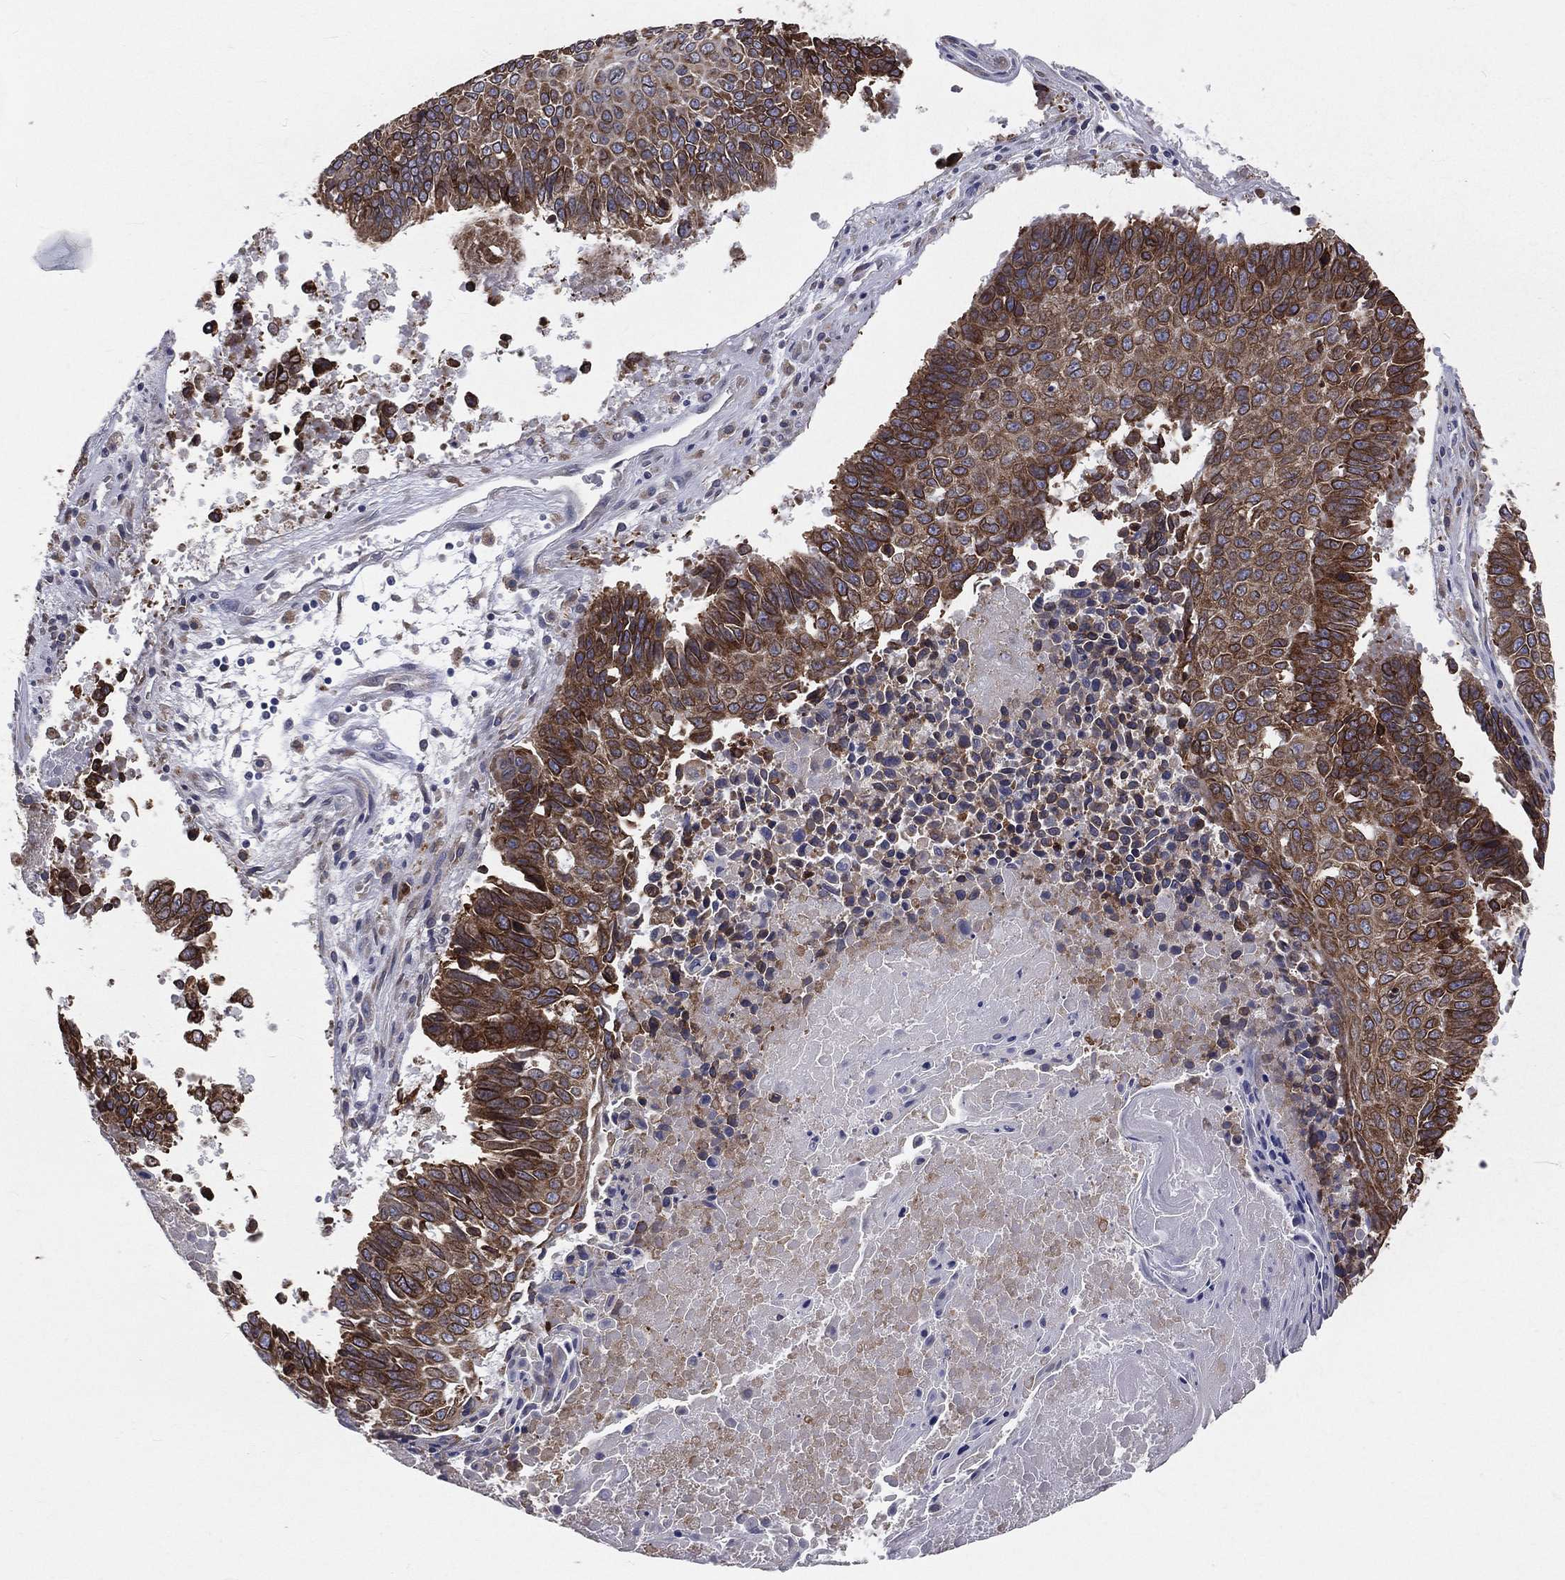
{"staining": {"intensity": "moderate", "quantity": ">75%", "location": "cytoplasmic/membranous"}, "tissue": "lung cancer", "cell_type": "Tumor cells", "image_type": "cancer", "snomed": [{"axis": "morphology", "description": "Squamous cell carcinoma, NOS"}, {"axis": "topography", "description": "Lung"}], "caption": "Squamous cell carcinoma (lung) stained with a protein marker displays moderate staining in tumor cells.", "gene": "PGRMC1", "patient": {"sex": "male", "age": 73}}